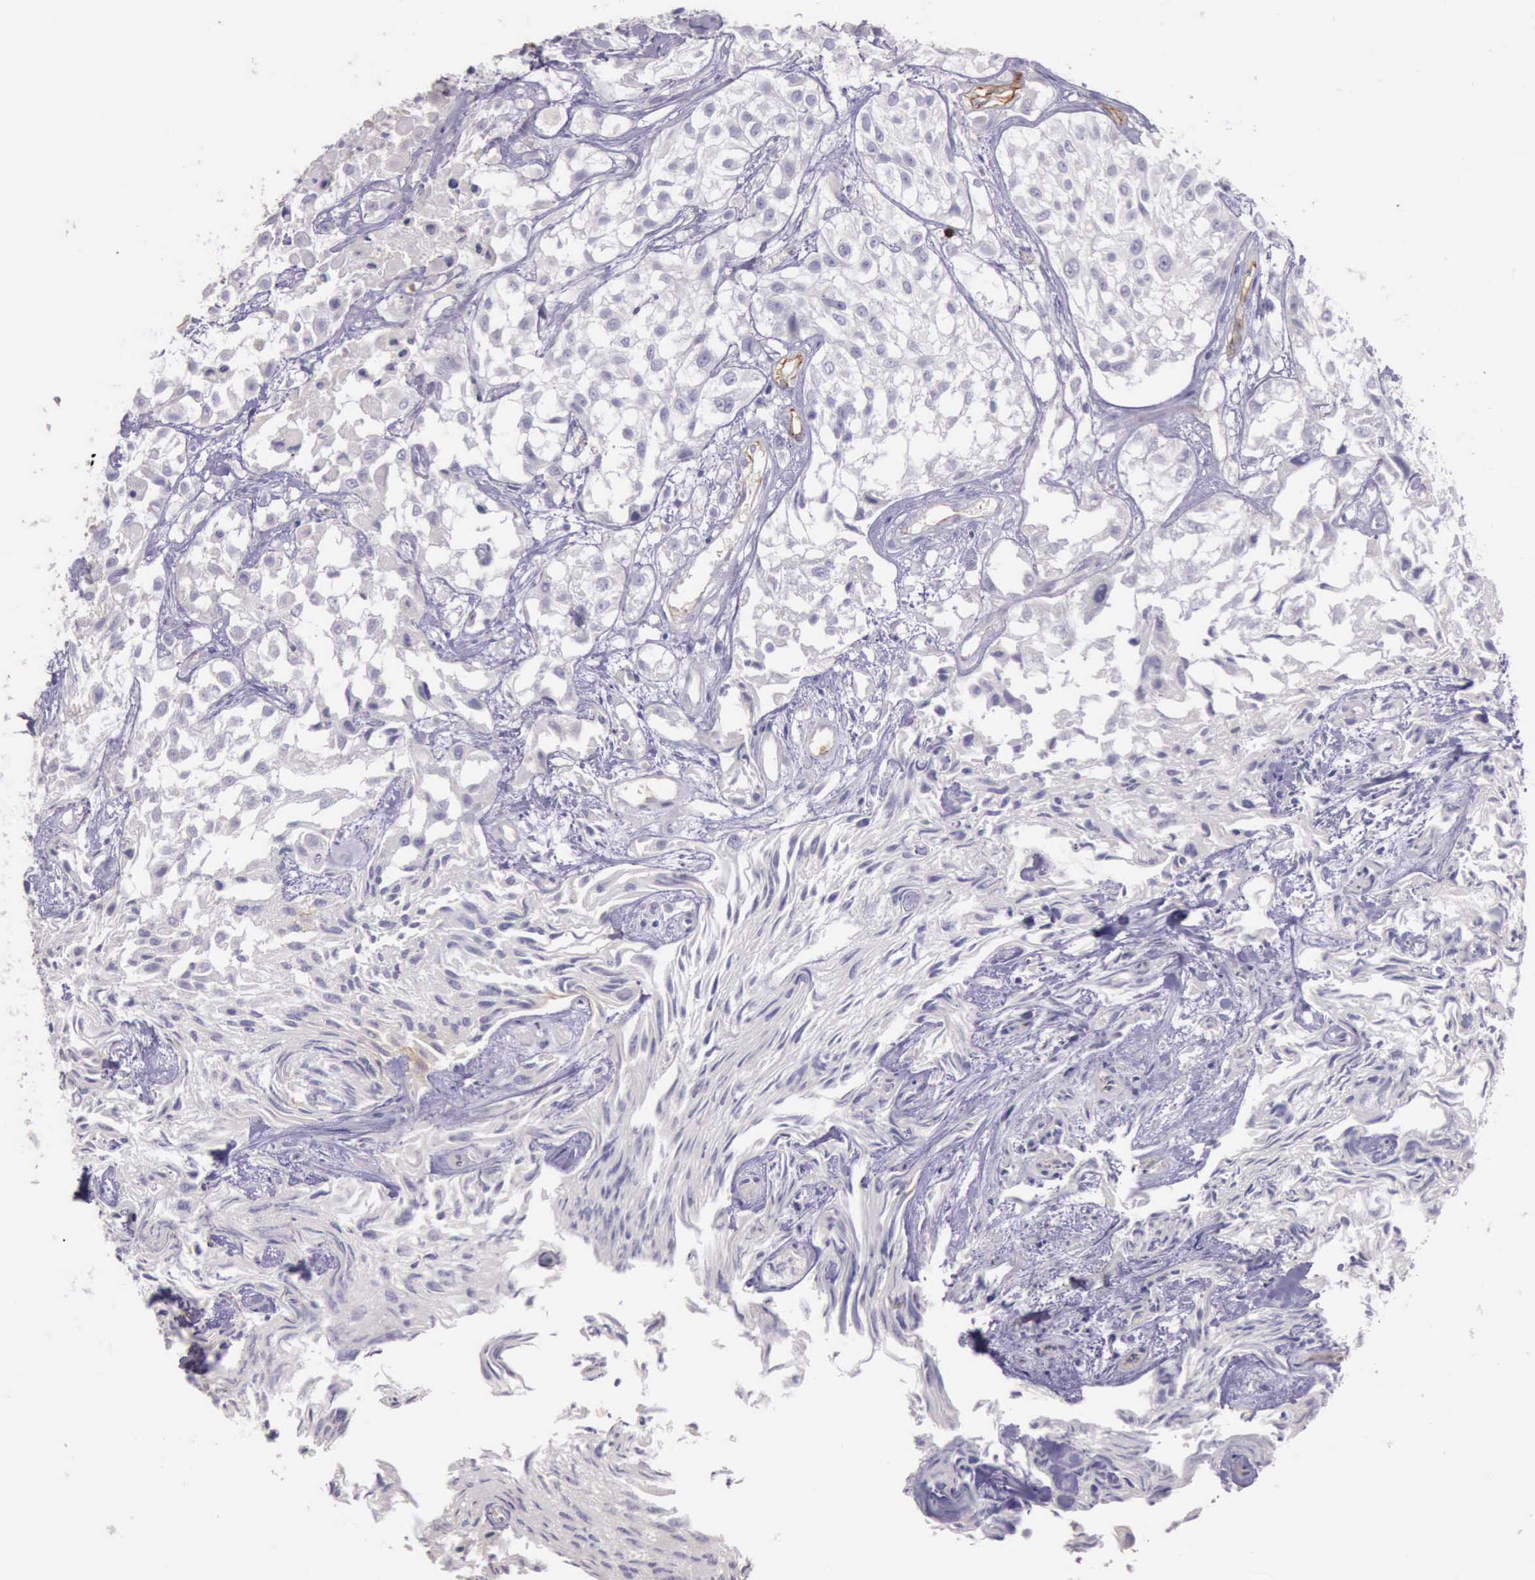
{"staining": {"intensity": "negative", "quantity": "none", "location": "none"}, "tissue": "urothelial cancer", "cell_type": "Tumor cells", "image_type": "cancer", "snomed": [{"axis": "morphology", "description": "Urothelial carcinoma, High grade"}, {"axis": "topography", "description": "Urinary bladder"}], "caption": "Immunohistochemical staining of urothelial cancer displays no significant expression in tumor cells.", "gene": "TCEANC", "patient": {"sex": "male", "age": 56}}